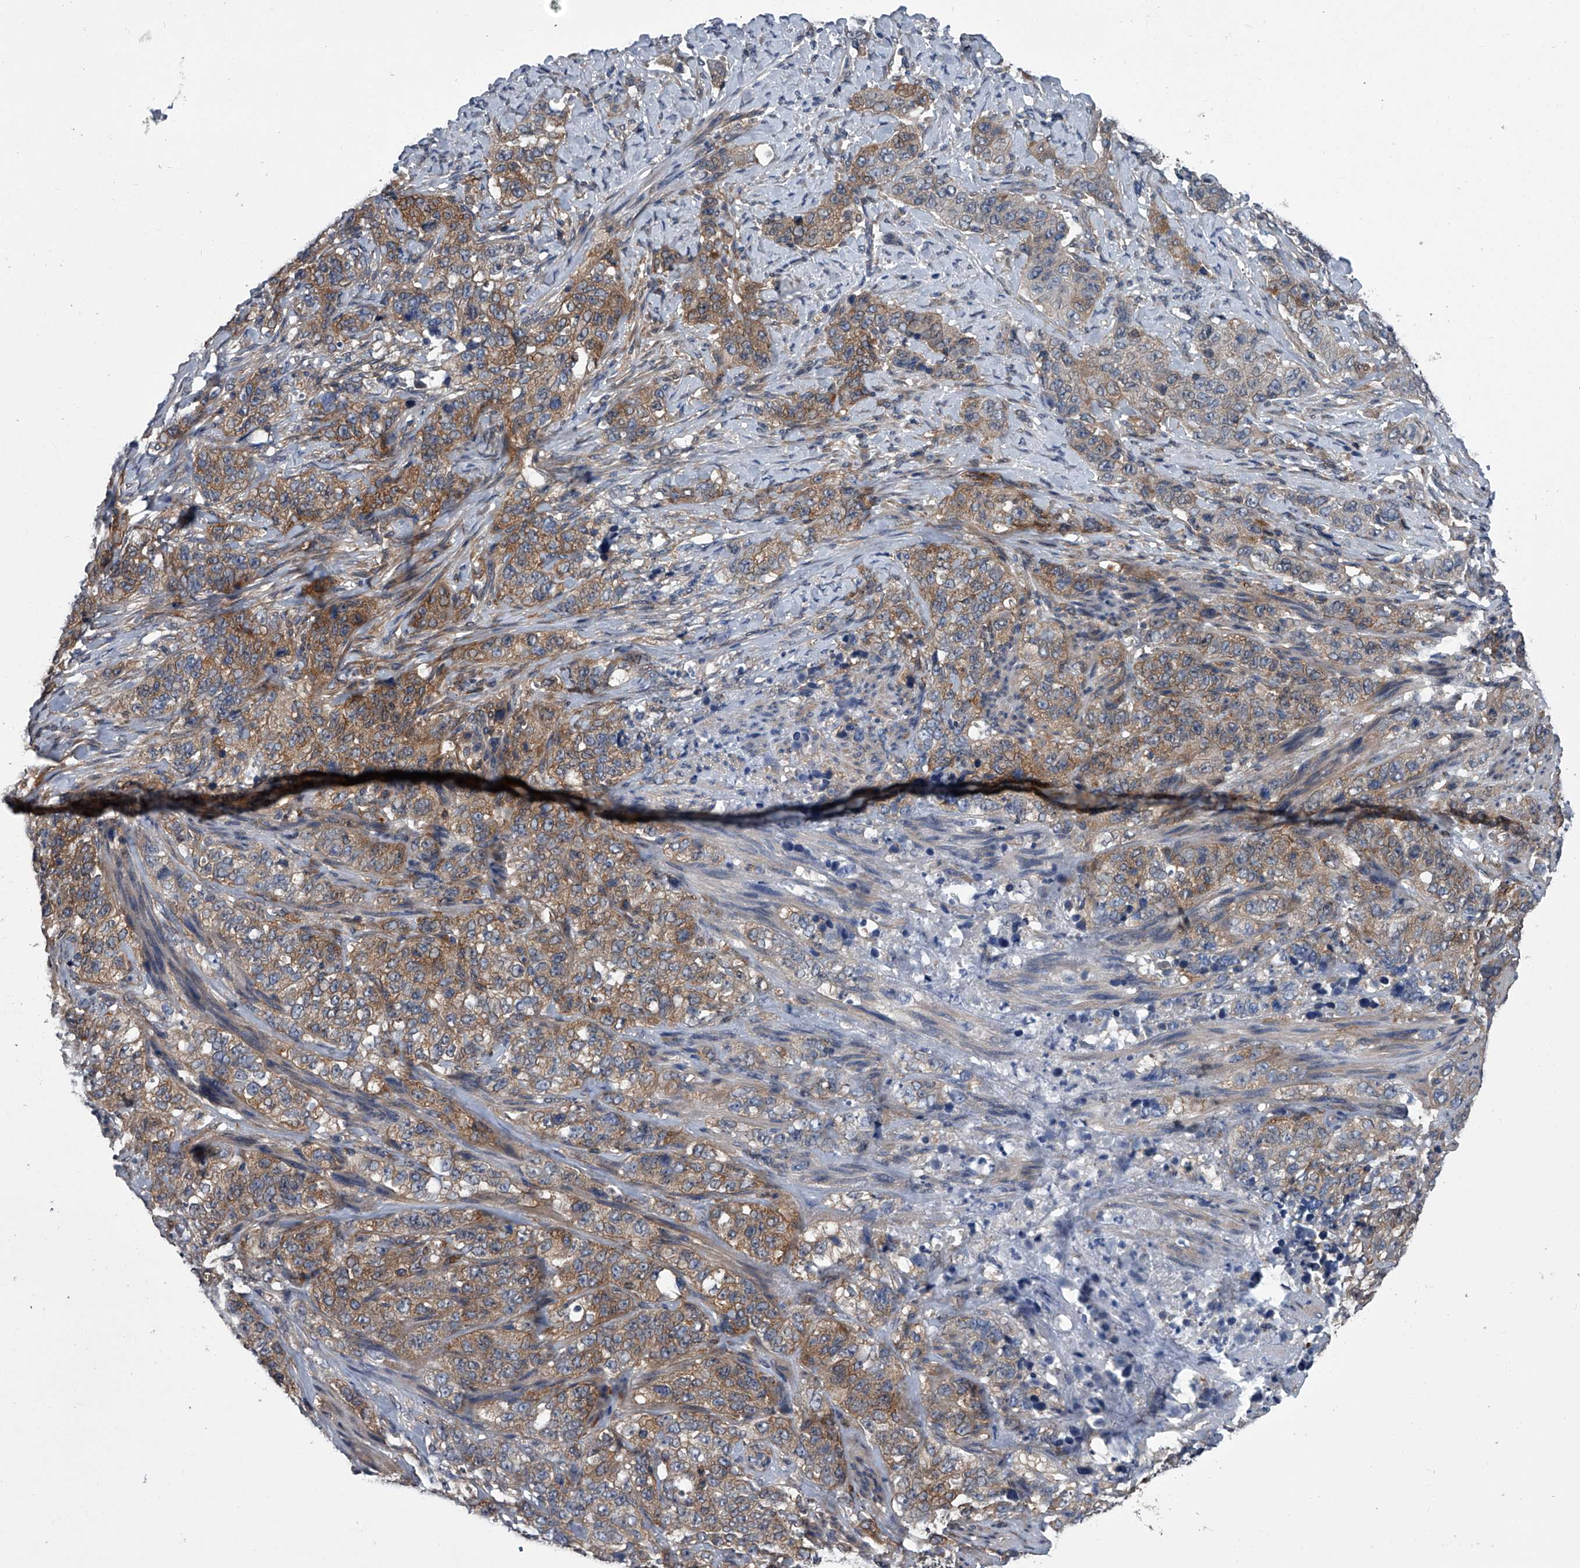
{"staining": {"intensity": "moderate", "quantity": ">75%", "location": "cytoplasmic/membranous"}, "tissue": "stomach cancer", "cell_type": "Tumor cells", "image_type": "cancer", "snomed": [{"axis": "morphology", "description": "Adenocarcinoma, NOS"}, {"axis": "topography", "description": "Stomach"}], "caption": "Brown immunohistochemical staining in human stomach cancer demonstrates moderate cytoplasmic/membranous staining in about >75% of tumor cells. (DAB IHC with brightfield microscopy, high magnification).", "gene": "PPP2R5D", "patient": {"sex": "male", "age": 48}}